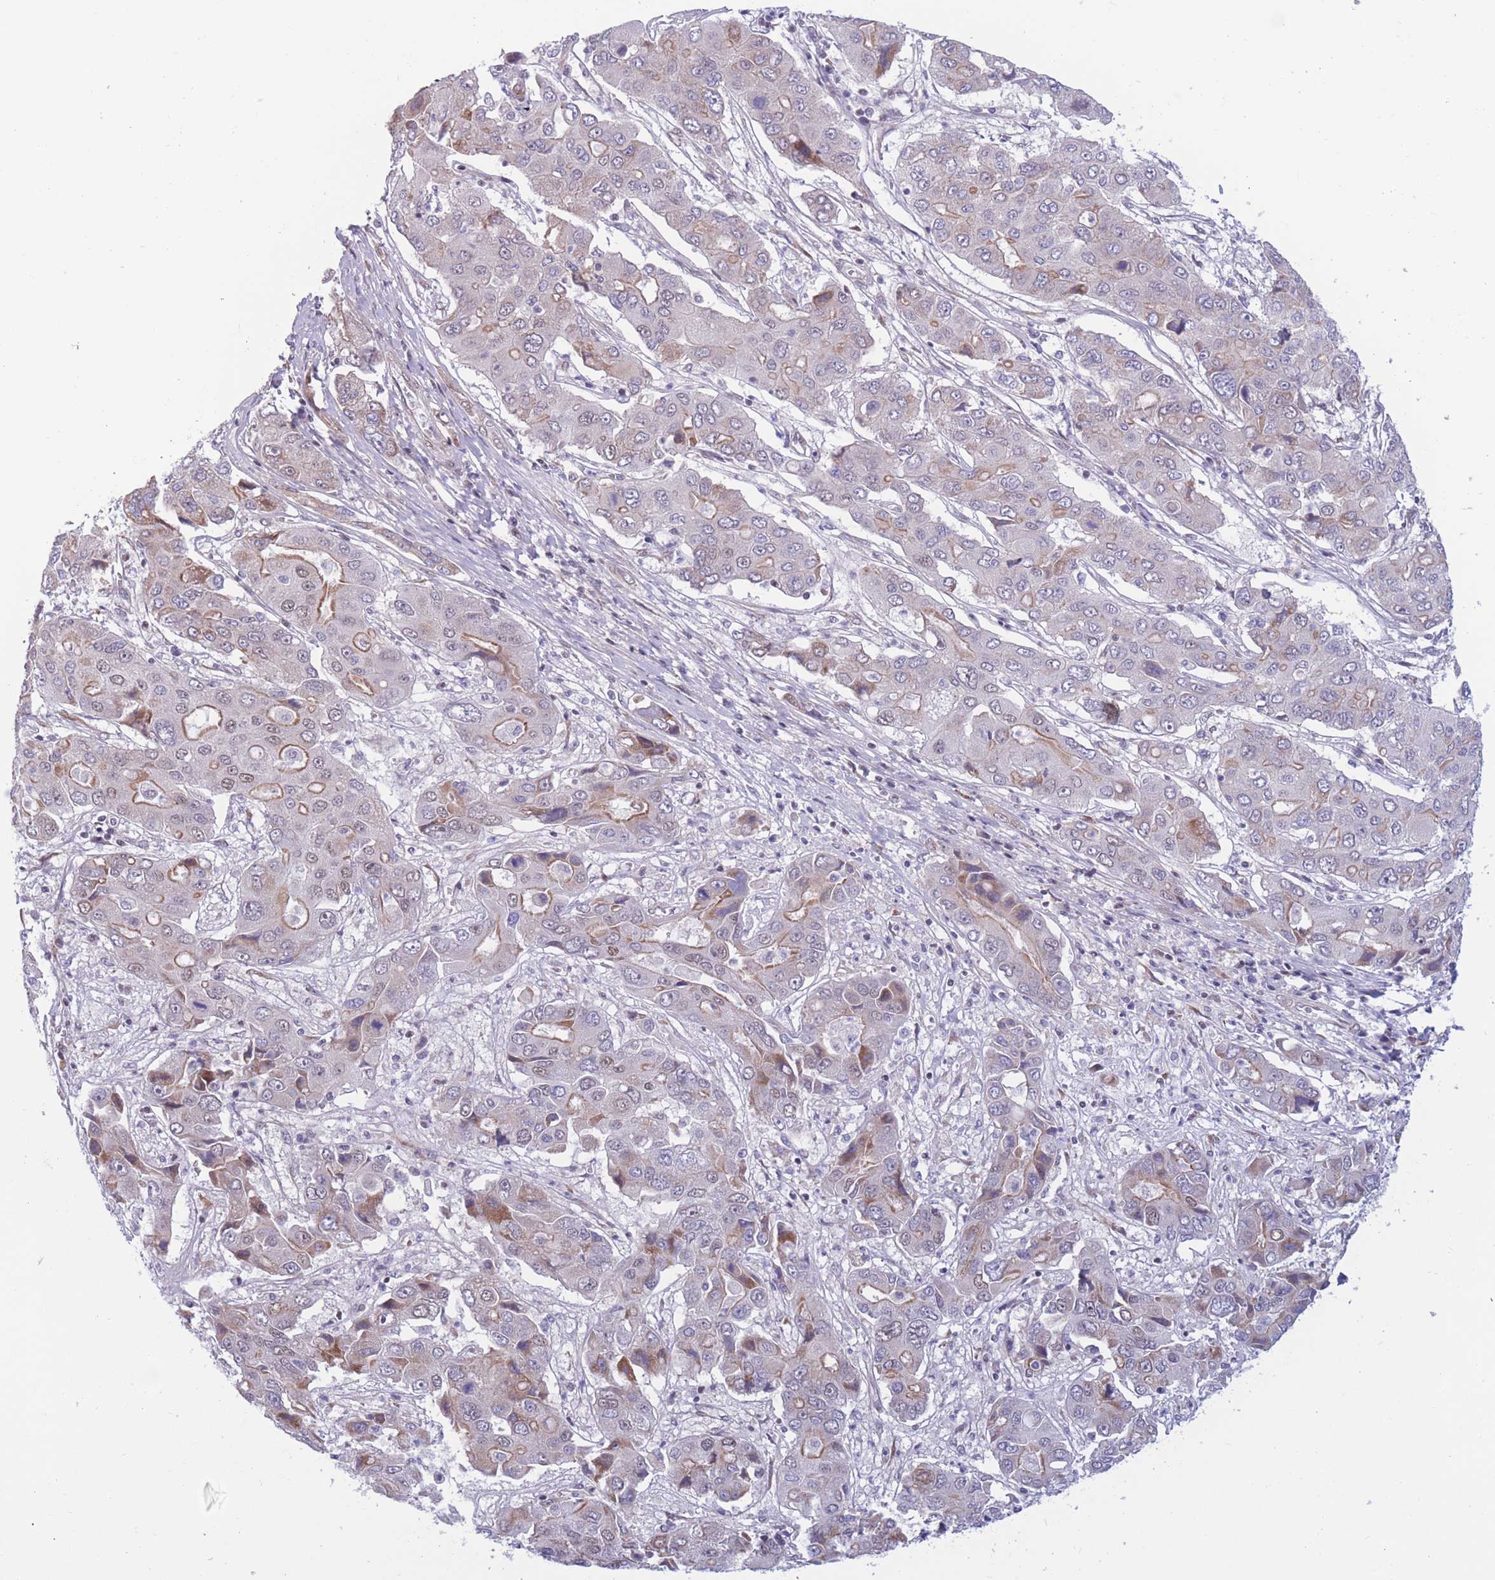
{"staining": {"intensity": "negative", "quantity": "none", "location": "none"}, "tissue": "liver cancer", "cell_type": "Tumor cells", "image_type": "cancer", "snomed": [{"axis": "morphology", "description": "Cholangiocarcinoma"}, {"axis": "topography", "description": "Liver"}], "caption": "Cholangiocarcinoma (liver) was stained to show a protein in brown. There is no significant staining in tumor cells. (Stains: DAB IHC with hematoxylin counter stain, Microscopy: brightfield microscopy at high magnification).", "gene": "BCL9L", "patient": {"sex": "male", "age": 67}}